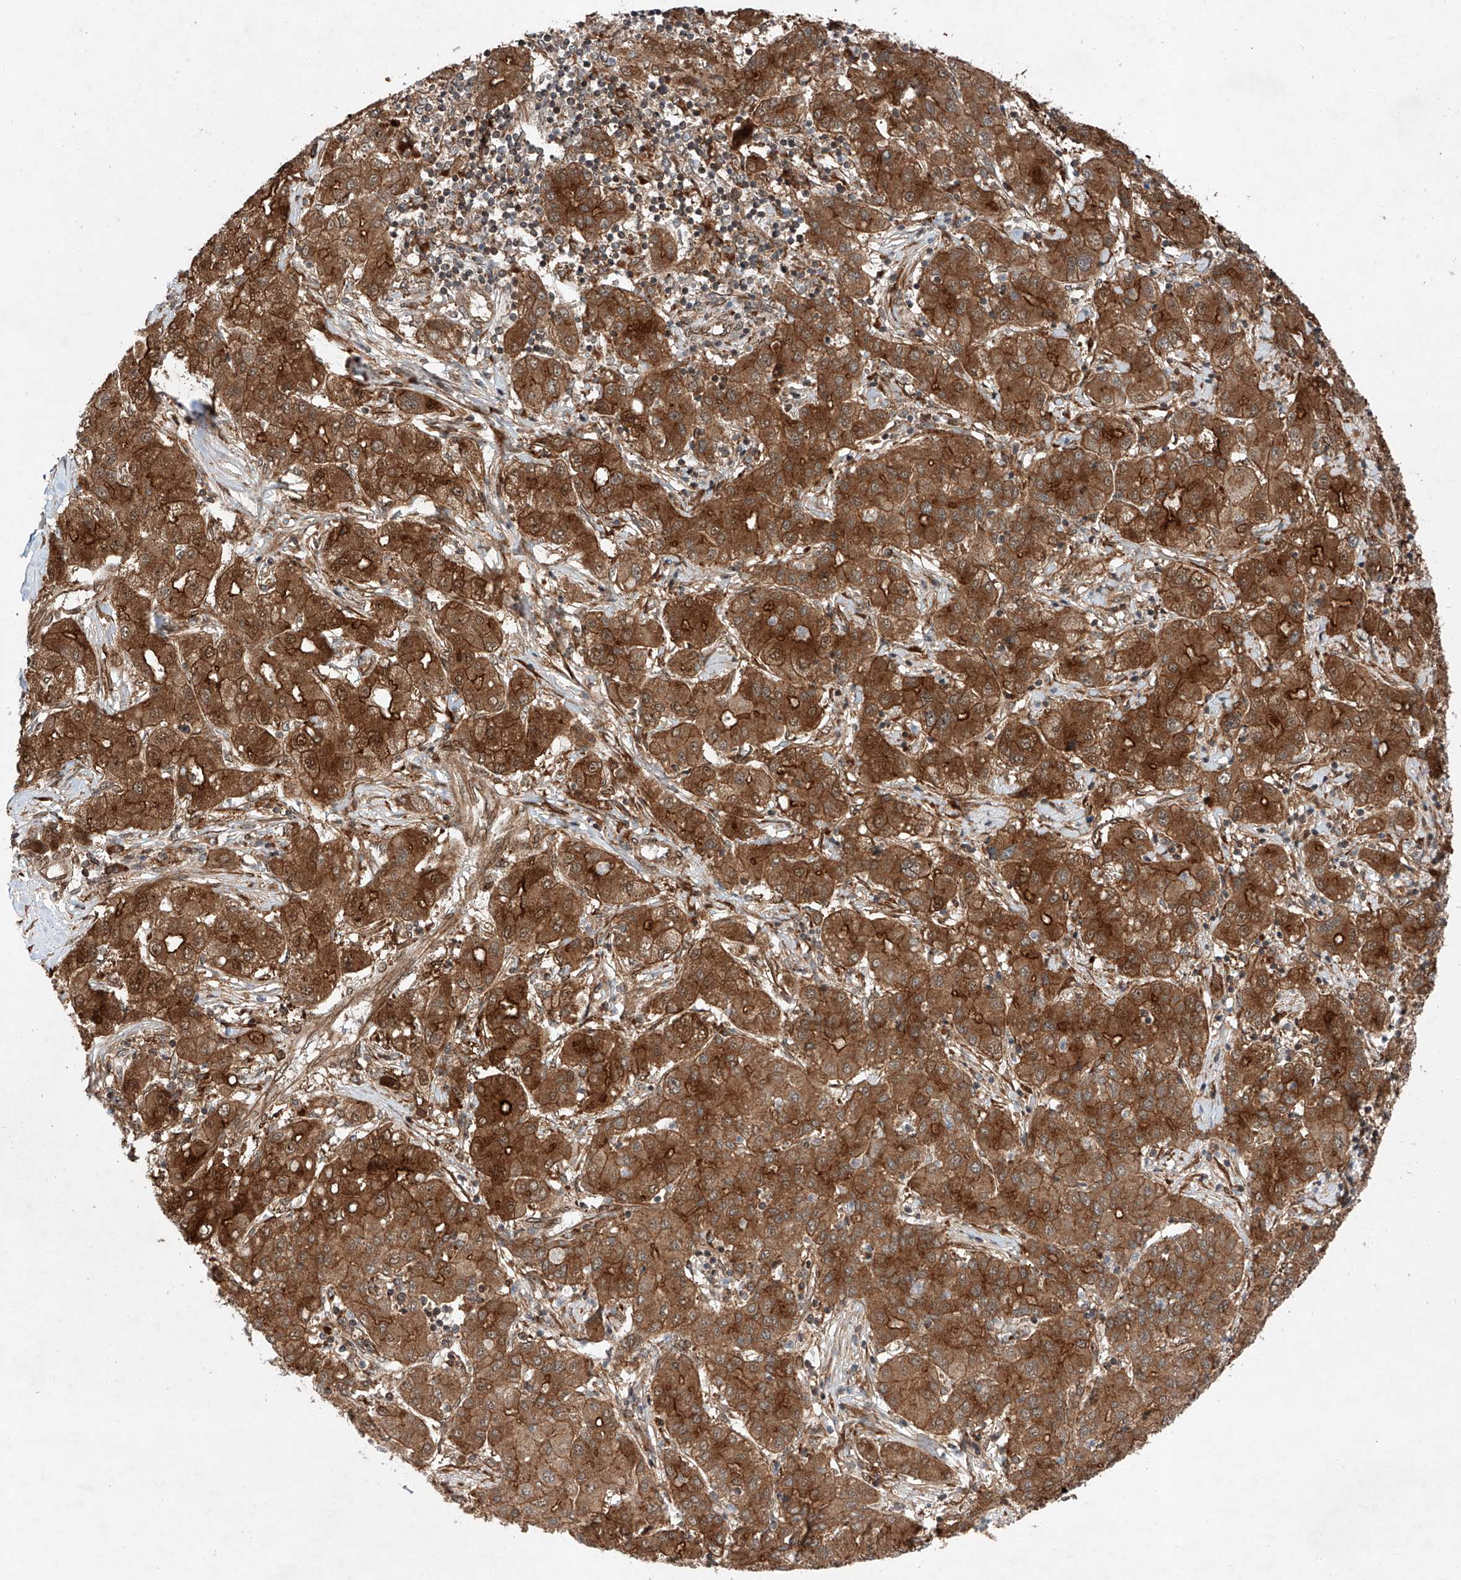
{"staining": {"intensity": "strong", "quantity": ">75%", "location": "cytoplasmic/membranous"}, "tissue": "liver cancer", "cell_type": "Tumor cells", "image_type": "cancer", "snomed": [{"axis": "morphology", "description": "Carcinoma, Hepatocellular, NOS"}, {"axis": "topography", "description": "Liver"}], "caption": "Immunohistochemistry of human liver cancer demonstrates high levels of strong cytoplasmic/membranous positivity in about >75% of tumor cells.", "gene": "ZFP28", "patient": {"sex": "male", "age": 65}}